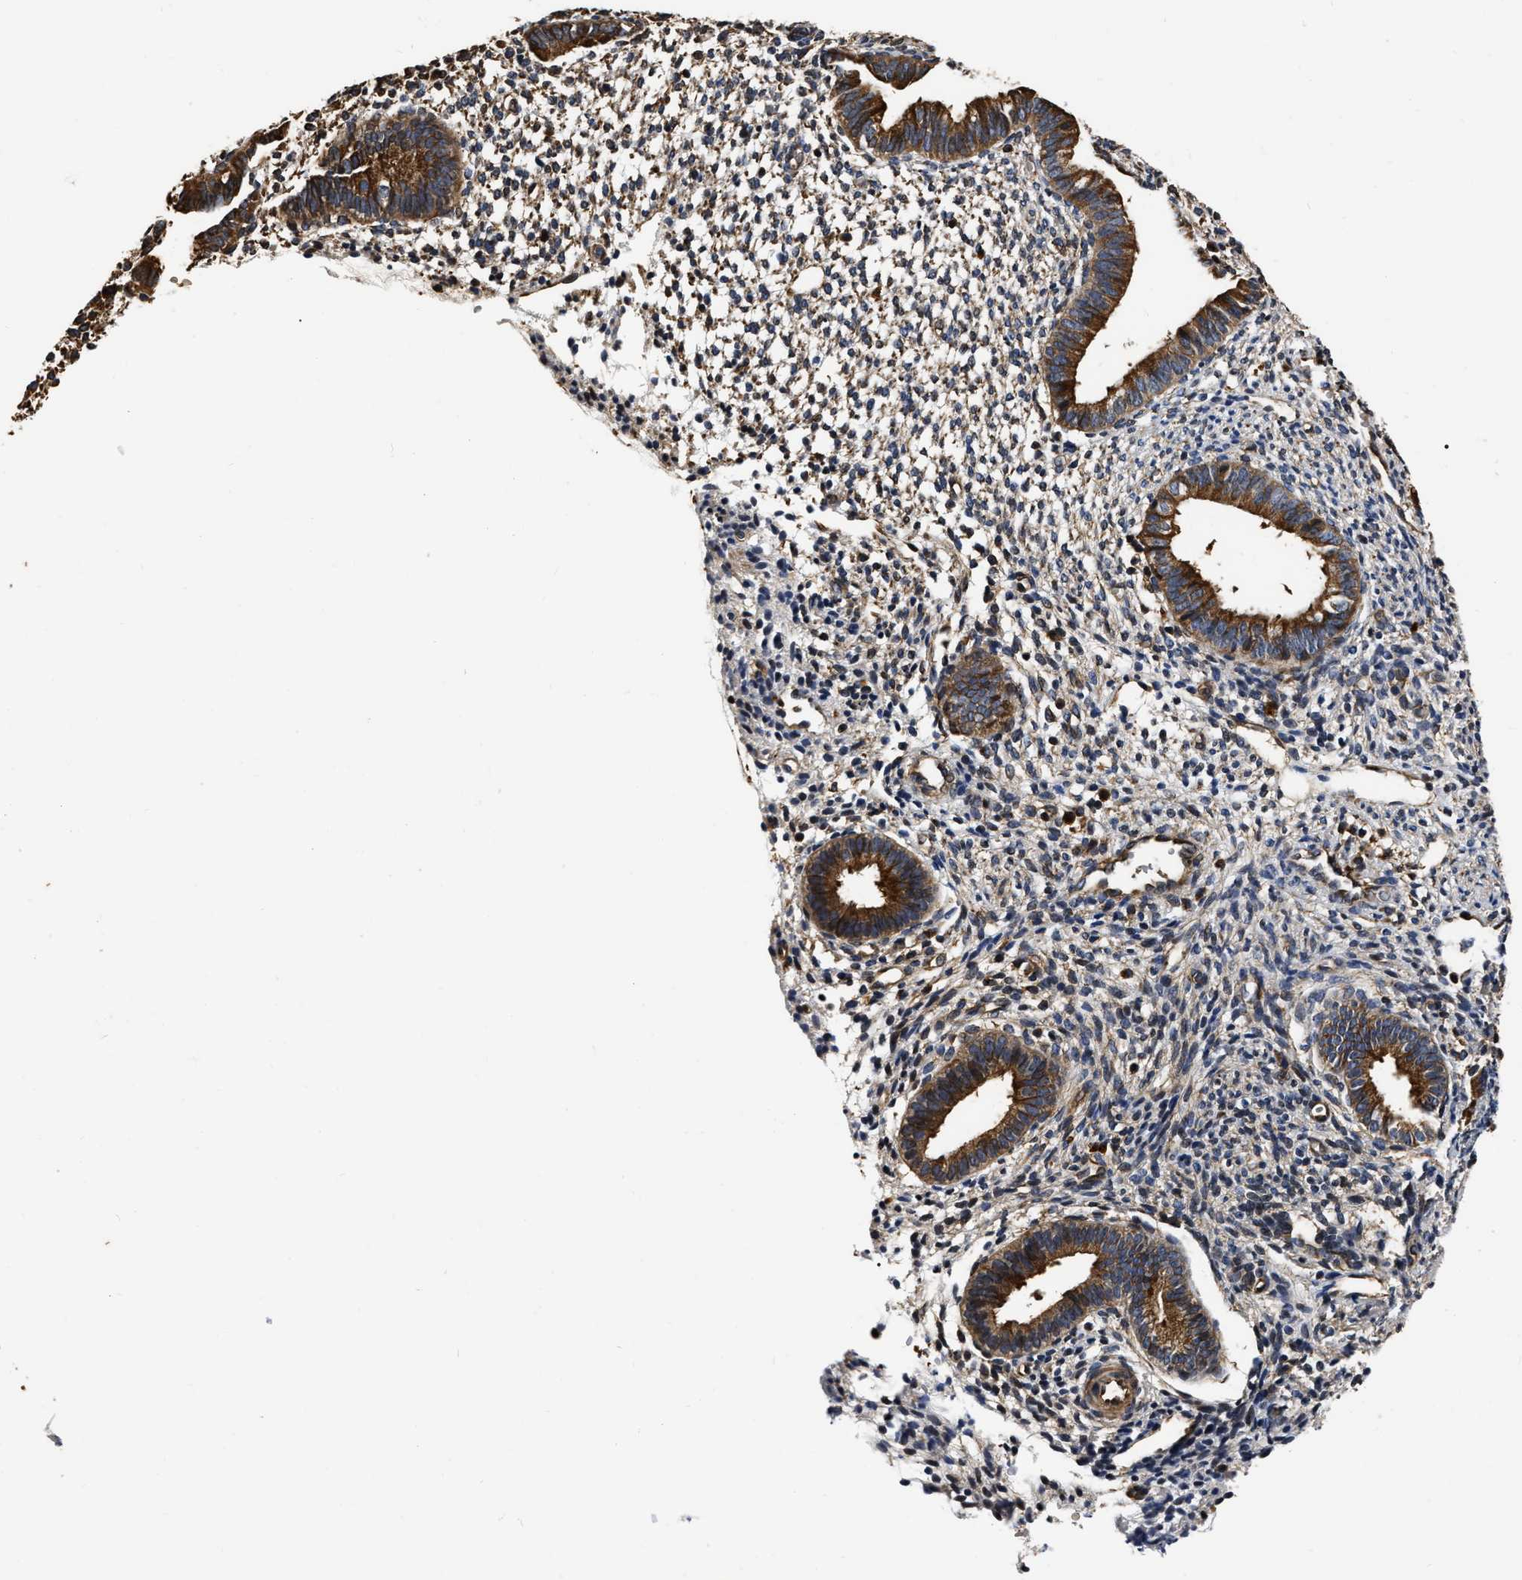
{"staining": {"intensity": "moderate", "quantity": "<25%", "location": "cytoplasmic/membranous"}, "tissue": "endometrium", "cell_type": "Cells in endometrial stroma", "image_type": "normal", "snomed": [{"axis": "morphology", "description": "Normal tissue, NOS"}, {"axis": "topography", "description": "Endometrium"}], "caption": "DAB immunohistochemical staining of unremarkable human endometrium shows moderate cytoplasmic/membranous protein expression in about <25% of cells in endometrial stroma. (IHC, brightfield microscopy, high magnification).", "gene": "ABCG8", "patient": {"sex": "female", "age": 46}}